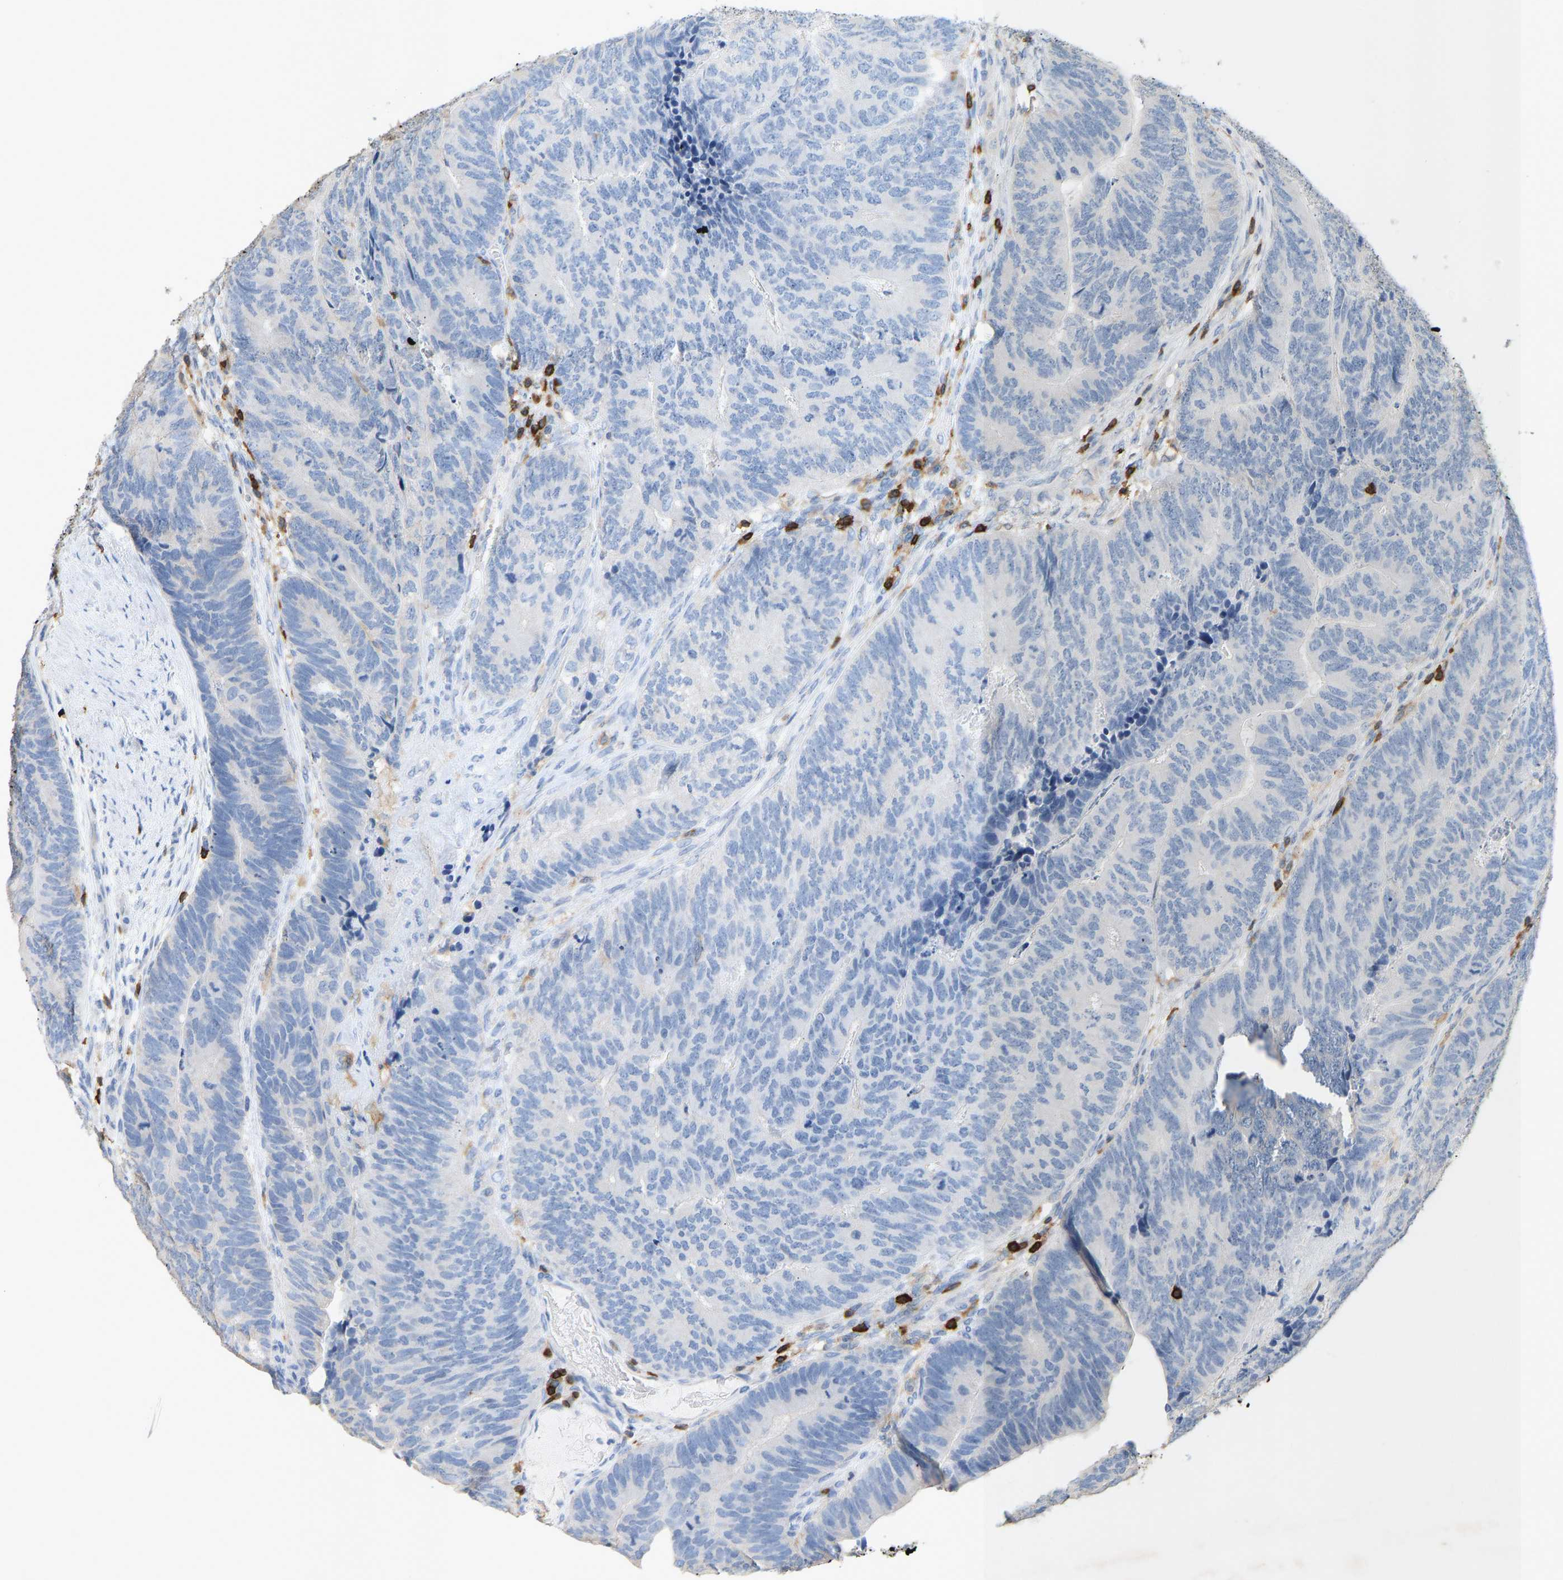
{"staining": {"intensity": "negative", "quantity": "none", "location": "none"}, "tissue": "colorectal cancer", "cell_type": "Tumor cells", "image_type": "cancer", "snomed": [{"axis": "morphology", "description": "Normal tissue, NOS"}, {"axis": "morphology", "description": "Adenocarcinoma, NOS"}, {"axis": "topography", "description": "Rectum"}], "caption": "IHC micrograph of human colorectal cancer (adenocarcinoma) stained for a protein (brown), which demonstrates no positivity in tumor cells.", "gene": "EVL", "patient": {"sex": "female", "age": 66}}